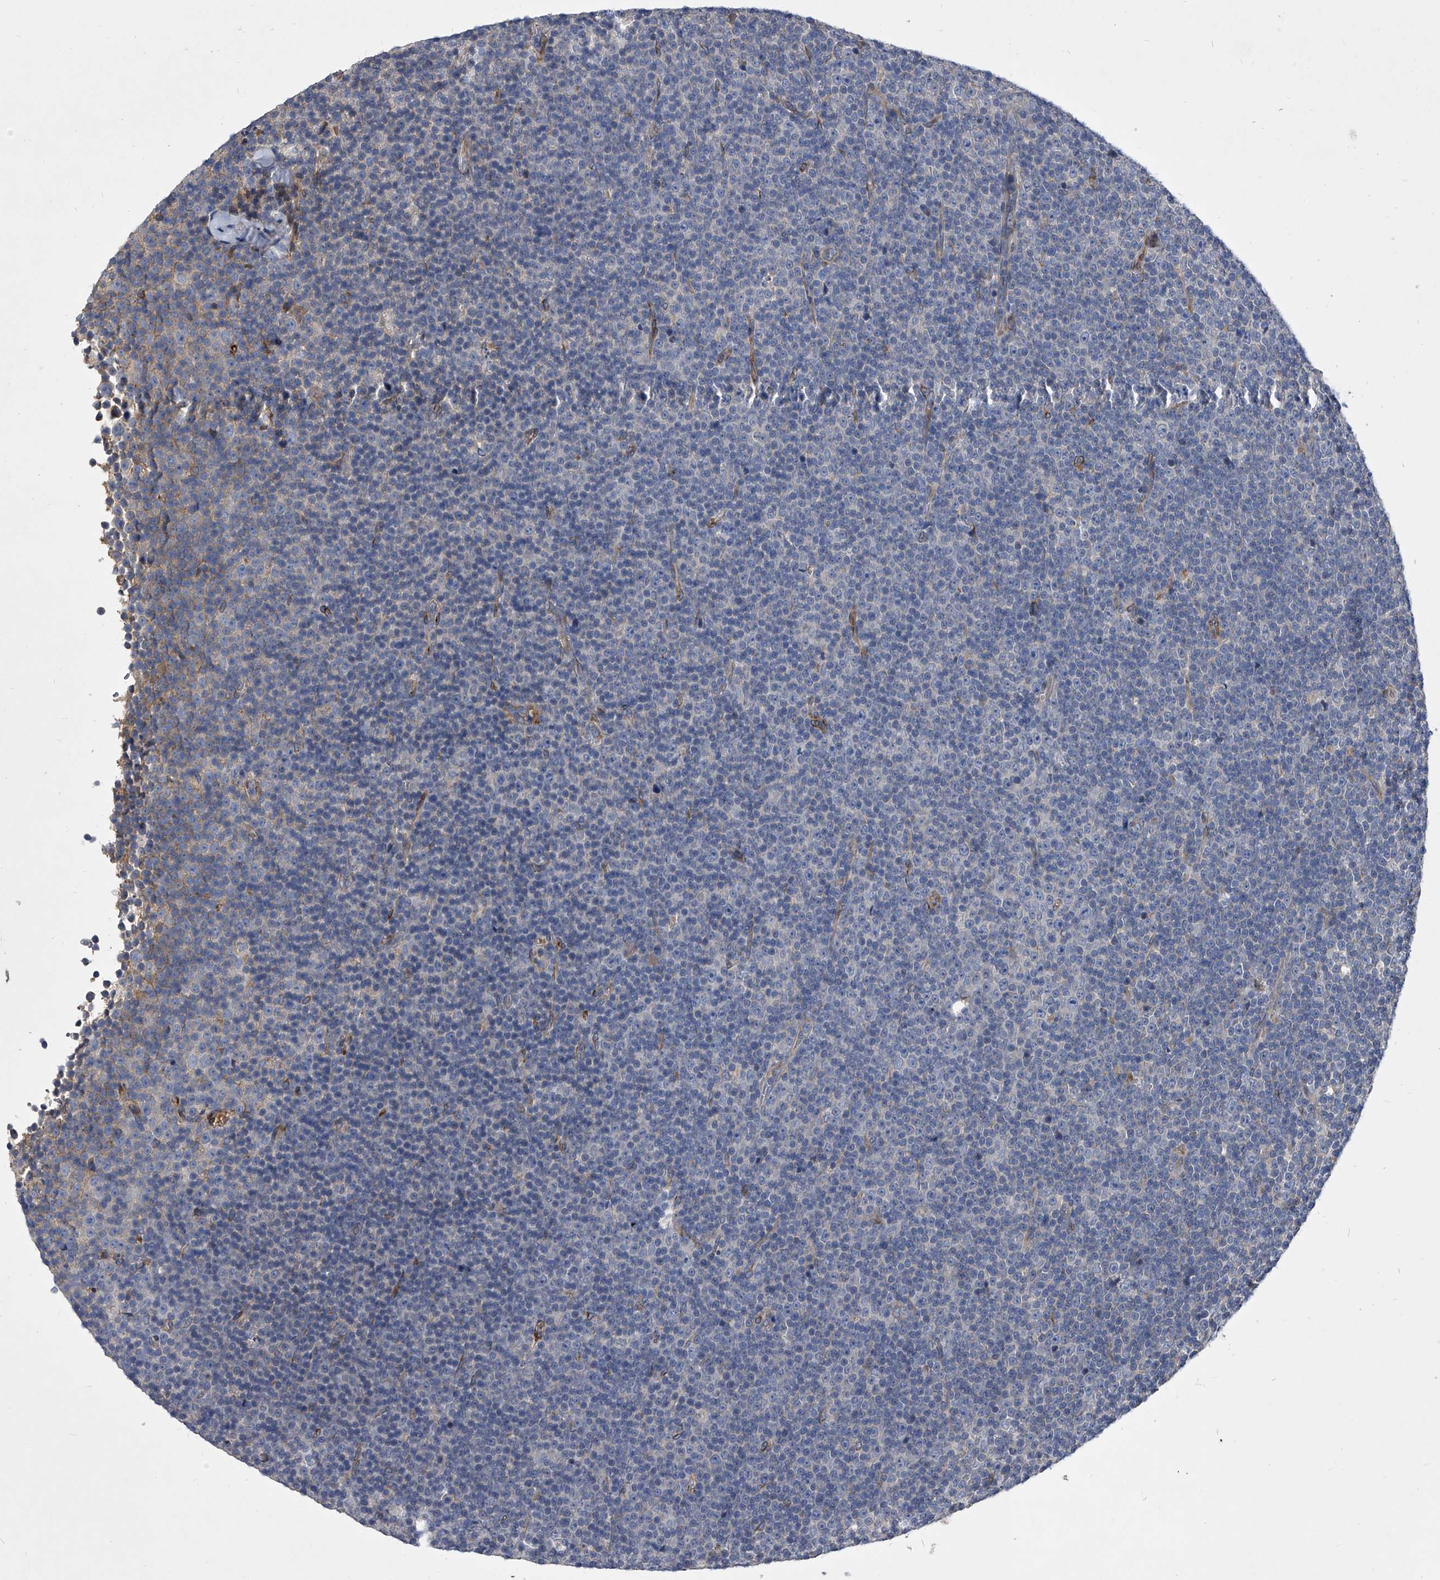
{"staining": {"intensity": "negative", "quantity": "none", "location": "none"}, "tissue": "lymphoma", "cell_type": "Tumor cells", "image_type": "cancer", "snomed": [{"axis": "morphology", "description": "Malignant lymphoma, non-Hodgkin's type, Low grade"}, {"axis": "topography", "description": "Lymph node"}], "caption": "Immunohistochemical staining of human lymphoma demonstrates no significant staining in tumor cells.", "gene": "CCR4", "patient": {"sex": "female", "age": 67}}